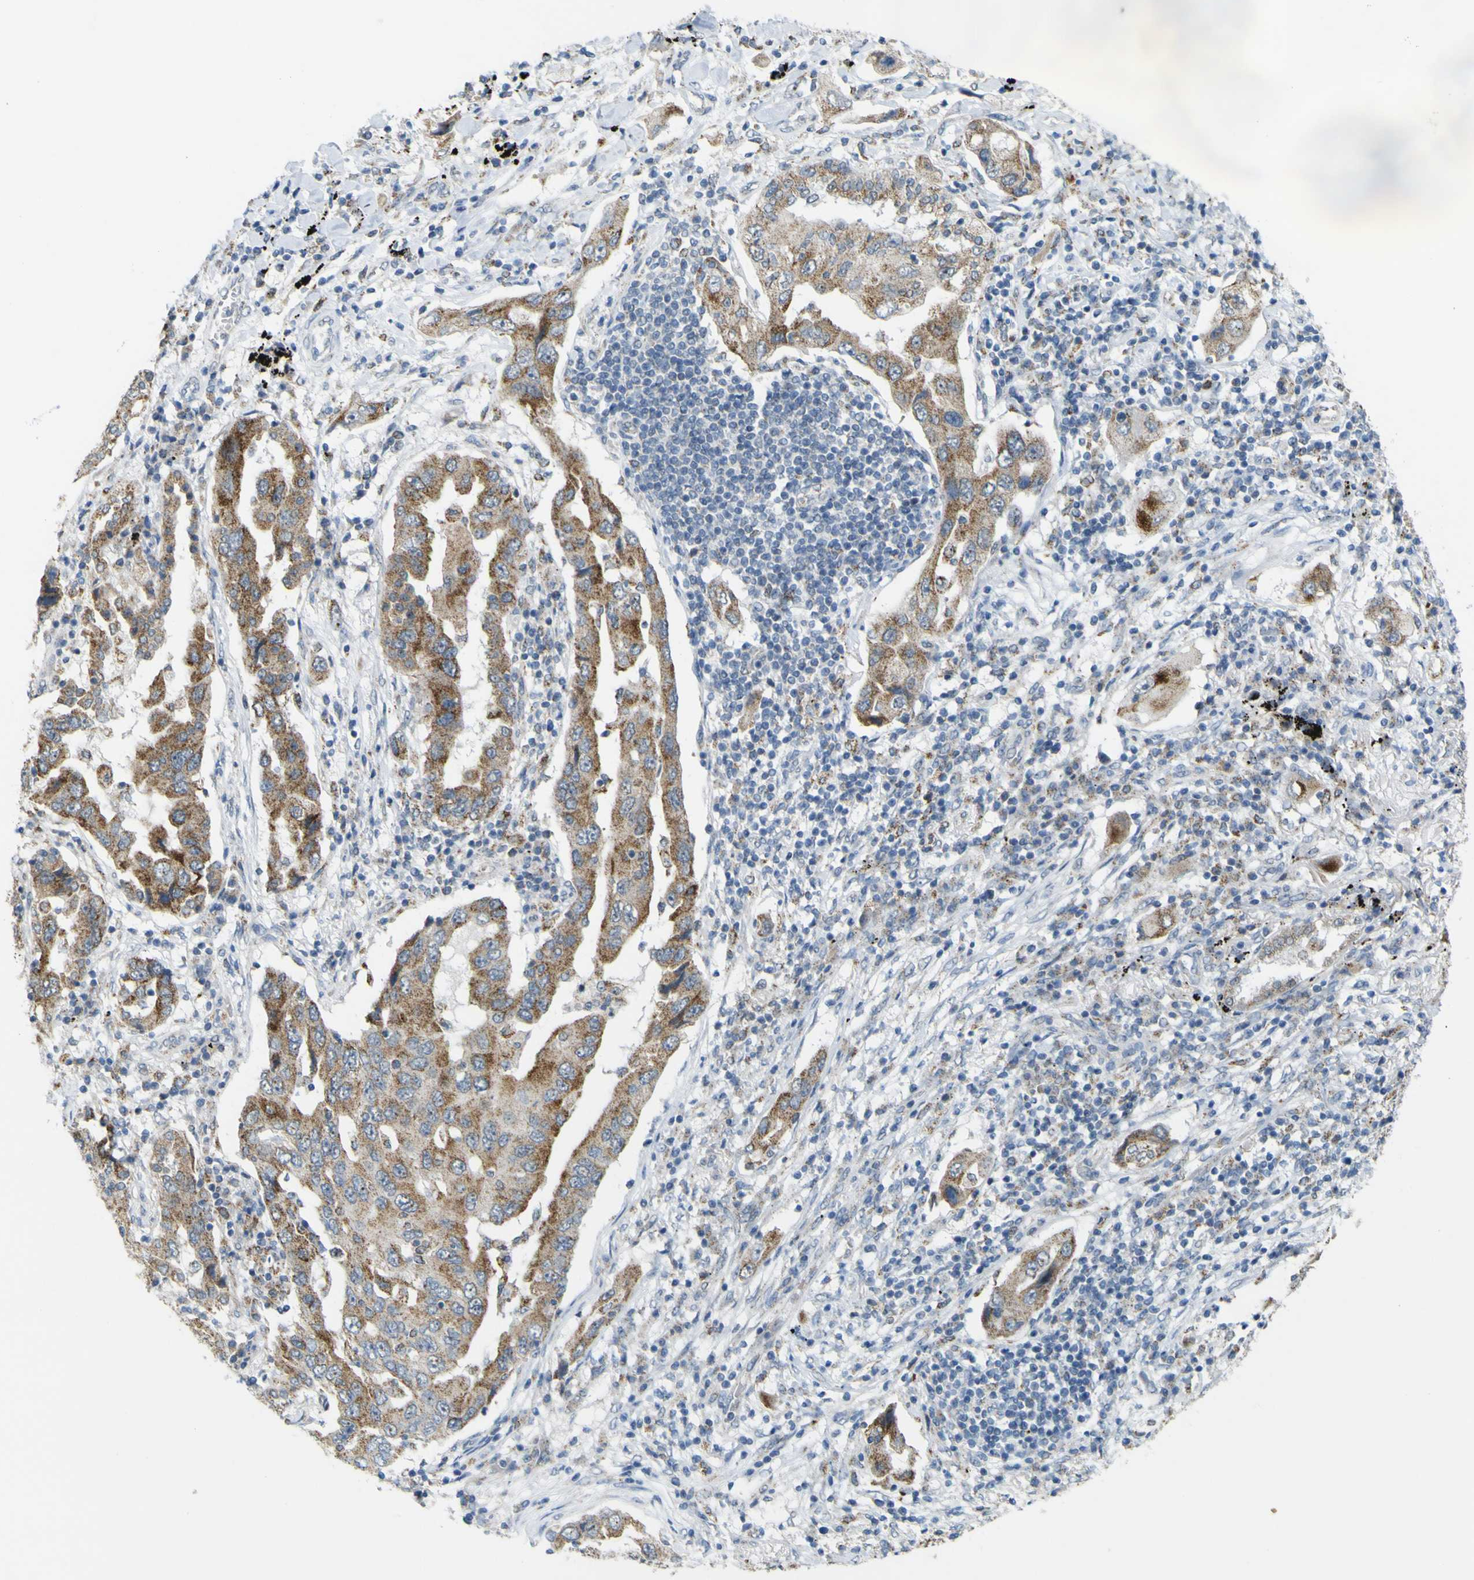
{"staining": {"intensity": "moderate", "quantity": ">75%", "location": "cytoplasmic/membranous"}, "tissue": "lung cancer", "cell_type": "Tumor cells", "image_type": "cancer", "snomed": [{"axis": "morphology", "description": "Adenocarcinoma, NOS"}, {"axis": "topography", "description": "Lung"}], "caption": "IHC (DAB (3,3'-diaminobenzidine)) staining of human lung cancer (adenocarcinoma) shows moderate cytoplasmic/membranous protein staining in about >75% of tumor cells.", "gene": "ACBD5", "patient": {"sex": "female", "age": 65}}